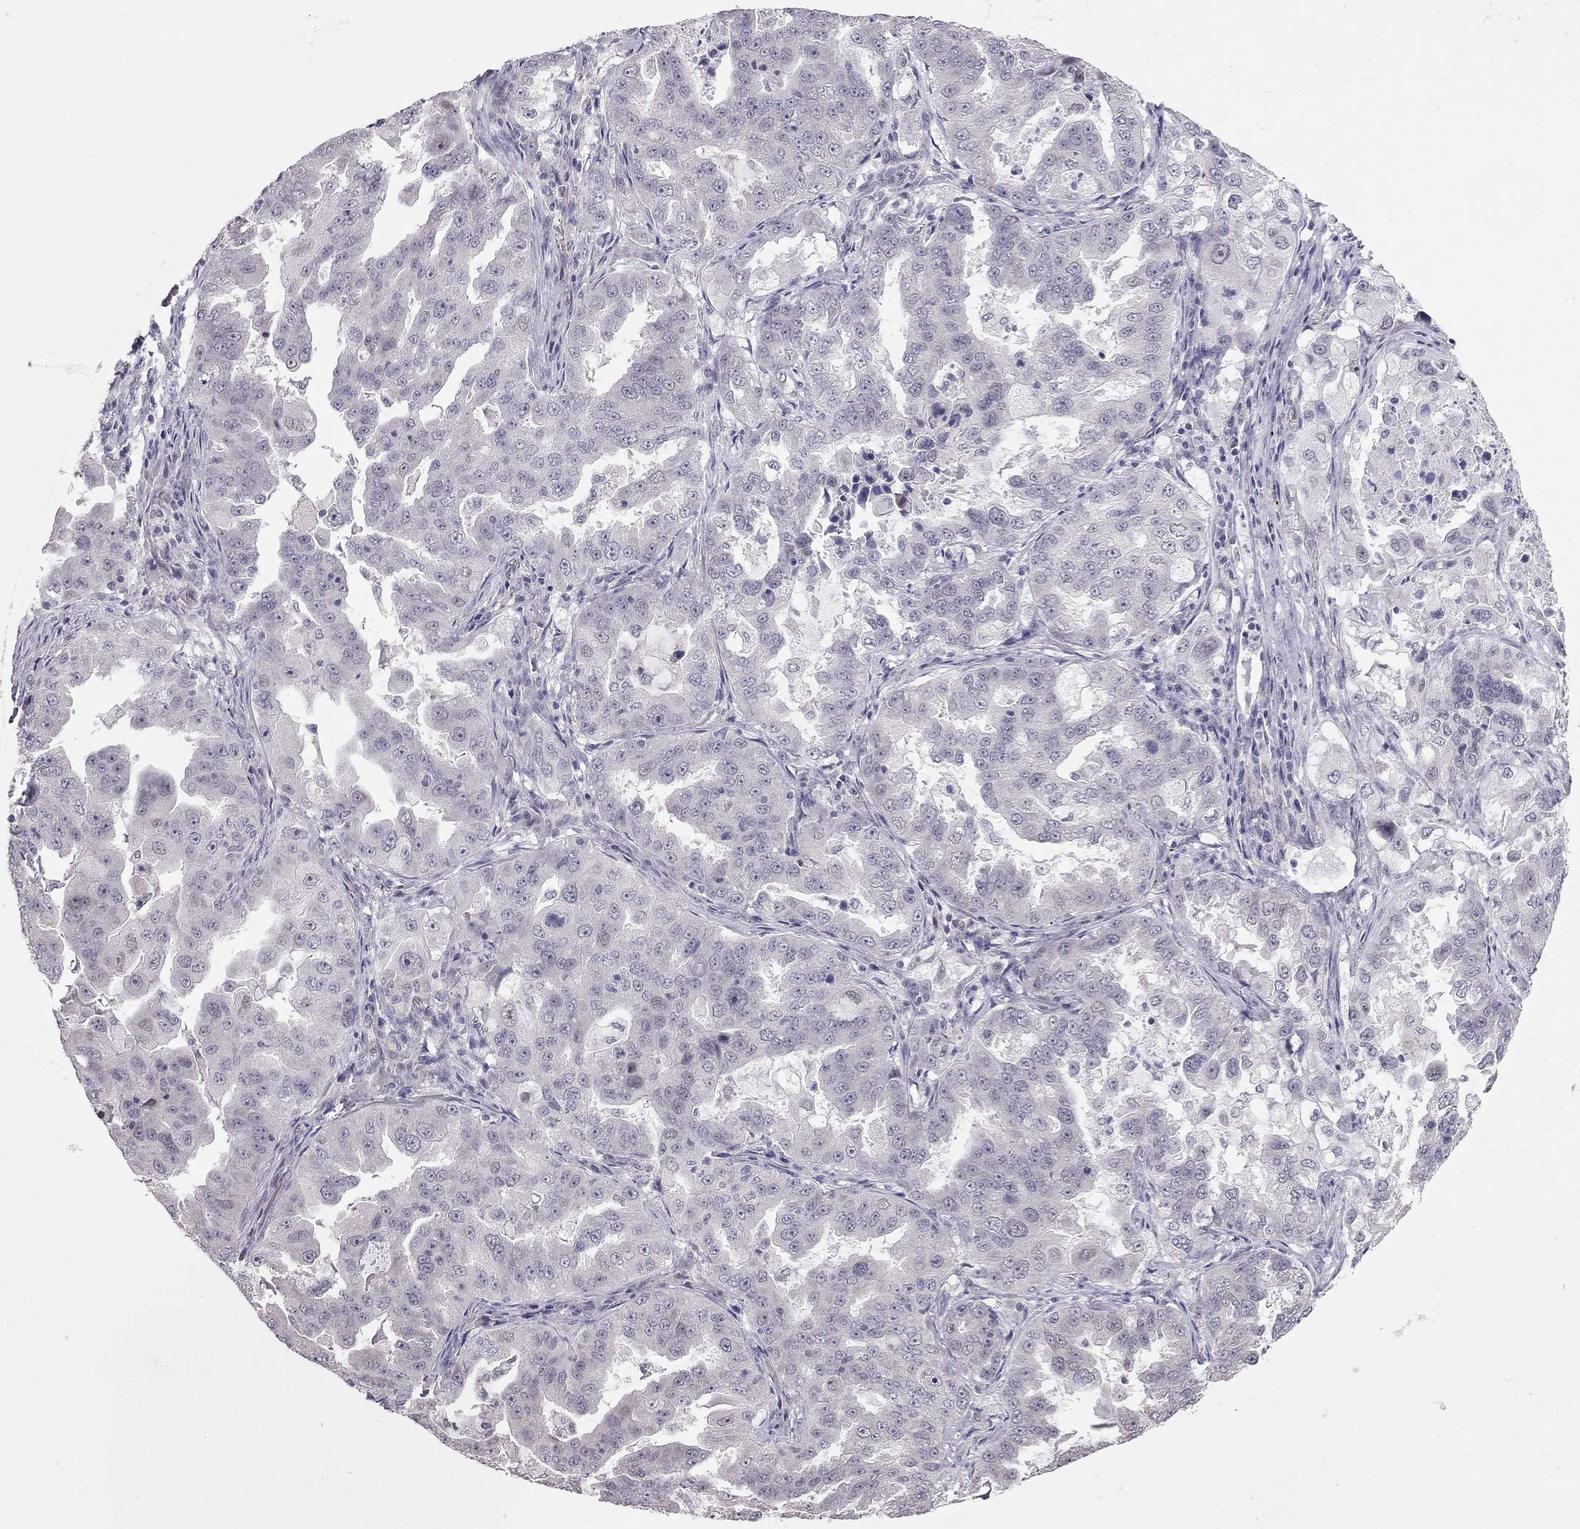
{"staining": {"intensity": "negative", "quantity": "none", "location": "none"}, "tissue": "lung cancer", "cell_type": "Tumor cells", "image_type": "cancer", "snomed": [{"axis": "morphology", "description": "Adenocarcinoma, NOS"}, {"axis": "topography", "description": "Lung"}], "caption": "Photomicrograph shows no protein staining in tumor cells of lung cancer (adenocarcinoma) tissue. The staining is performed using DAB brown chromogen with nuclei counter-stained in using hematoxylin.", "gene": "HSF2BP", "patient": {"sex": "female", "age": 61}}